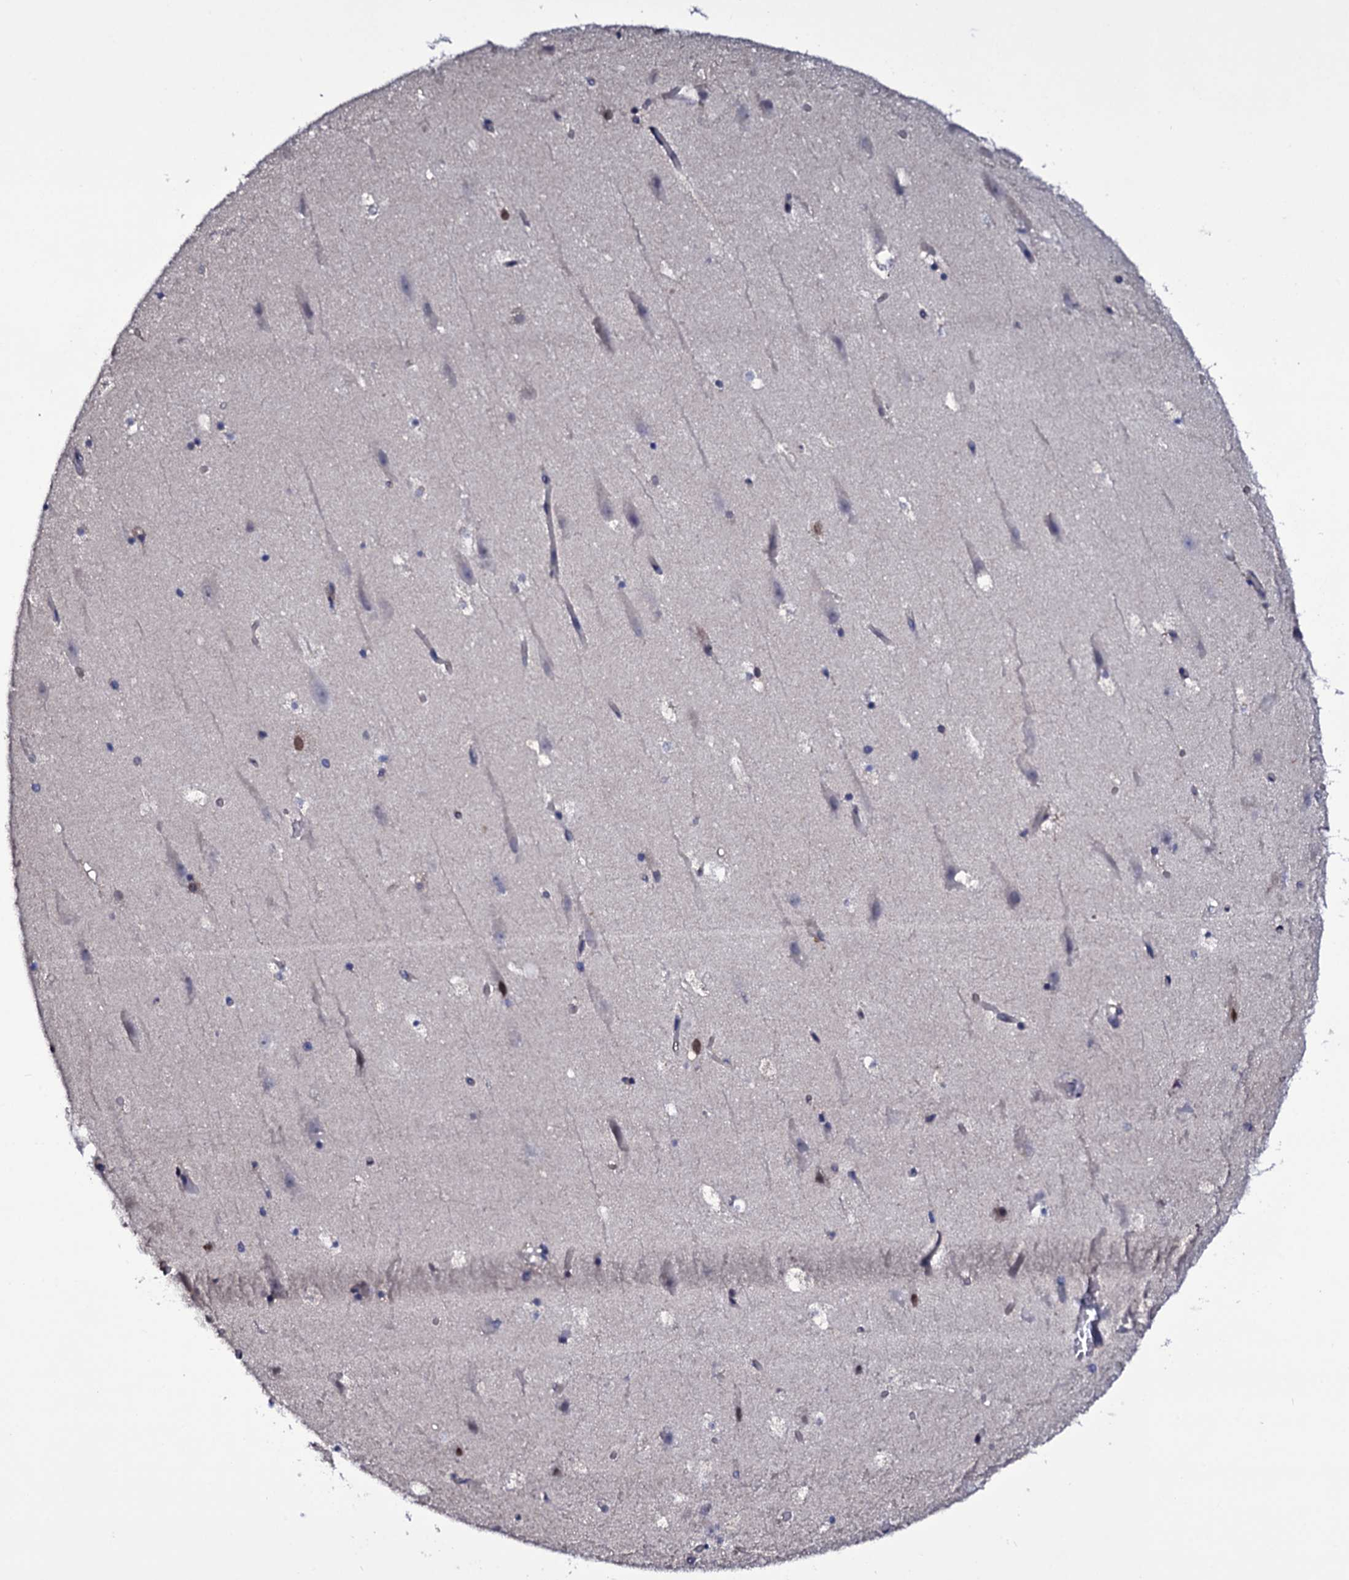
{"staining": {"intensity": "negative", "quantity": "none", "location": "none"}, "tissue": "hippocampus", "cell_type": "Glial cells", "image_type": "normal", "snomed": [{"axis": "morphology", "description": "Normal tissue, NOS"}, {"axis": "topography", "description": "Hippocampus"}], "caption": "Histopathology image shows no protein staining in glial cells of benign hippocampus.", "gene": "GAREM1", "patient": {"sex": "female", "age": 52}}